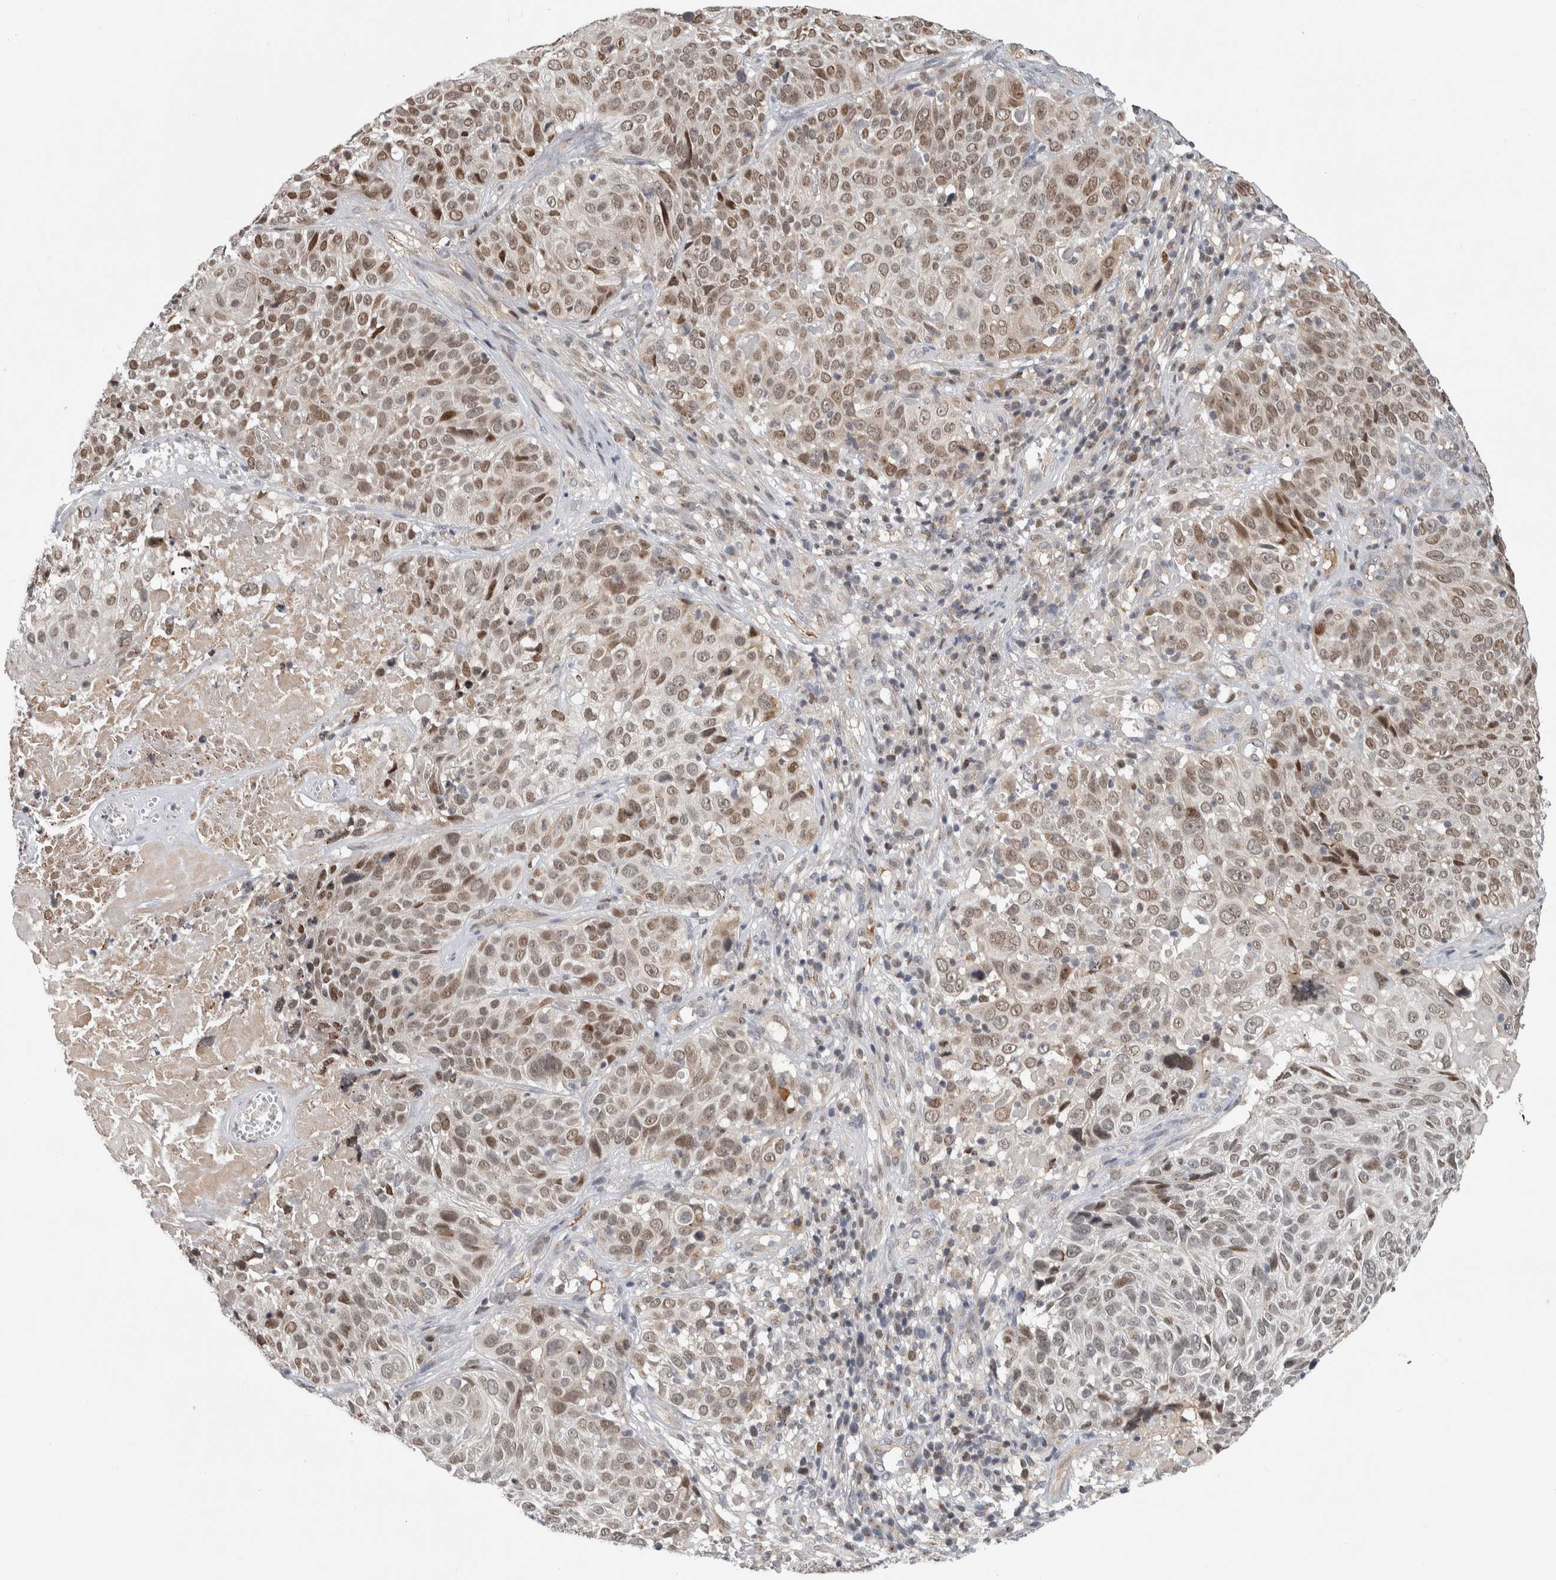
{"staining": {"intensity": "weak", "quantity": ">75%", "location": "nuclear"}, "tissue": "cervical cancer", "cell_type": "Tumor cells", "image_type": "cancer", "snomed": [{"axis": "morphology", "description": "Squamous cell carcinoma, NOS"}, {"axis": "topography", "description": "Cervix"}], "caption": "Human squamous cell carcinoma (cervical) stained for a protein (brown) displays weak nuclear positive staining in about >75% of tumor cells.", "gene": "MSL1", "patient": {"sex": "female", "age": 74}}